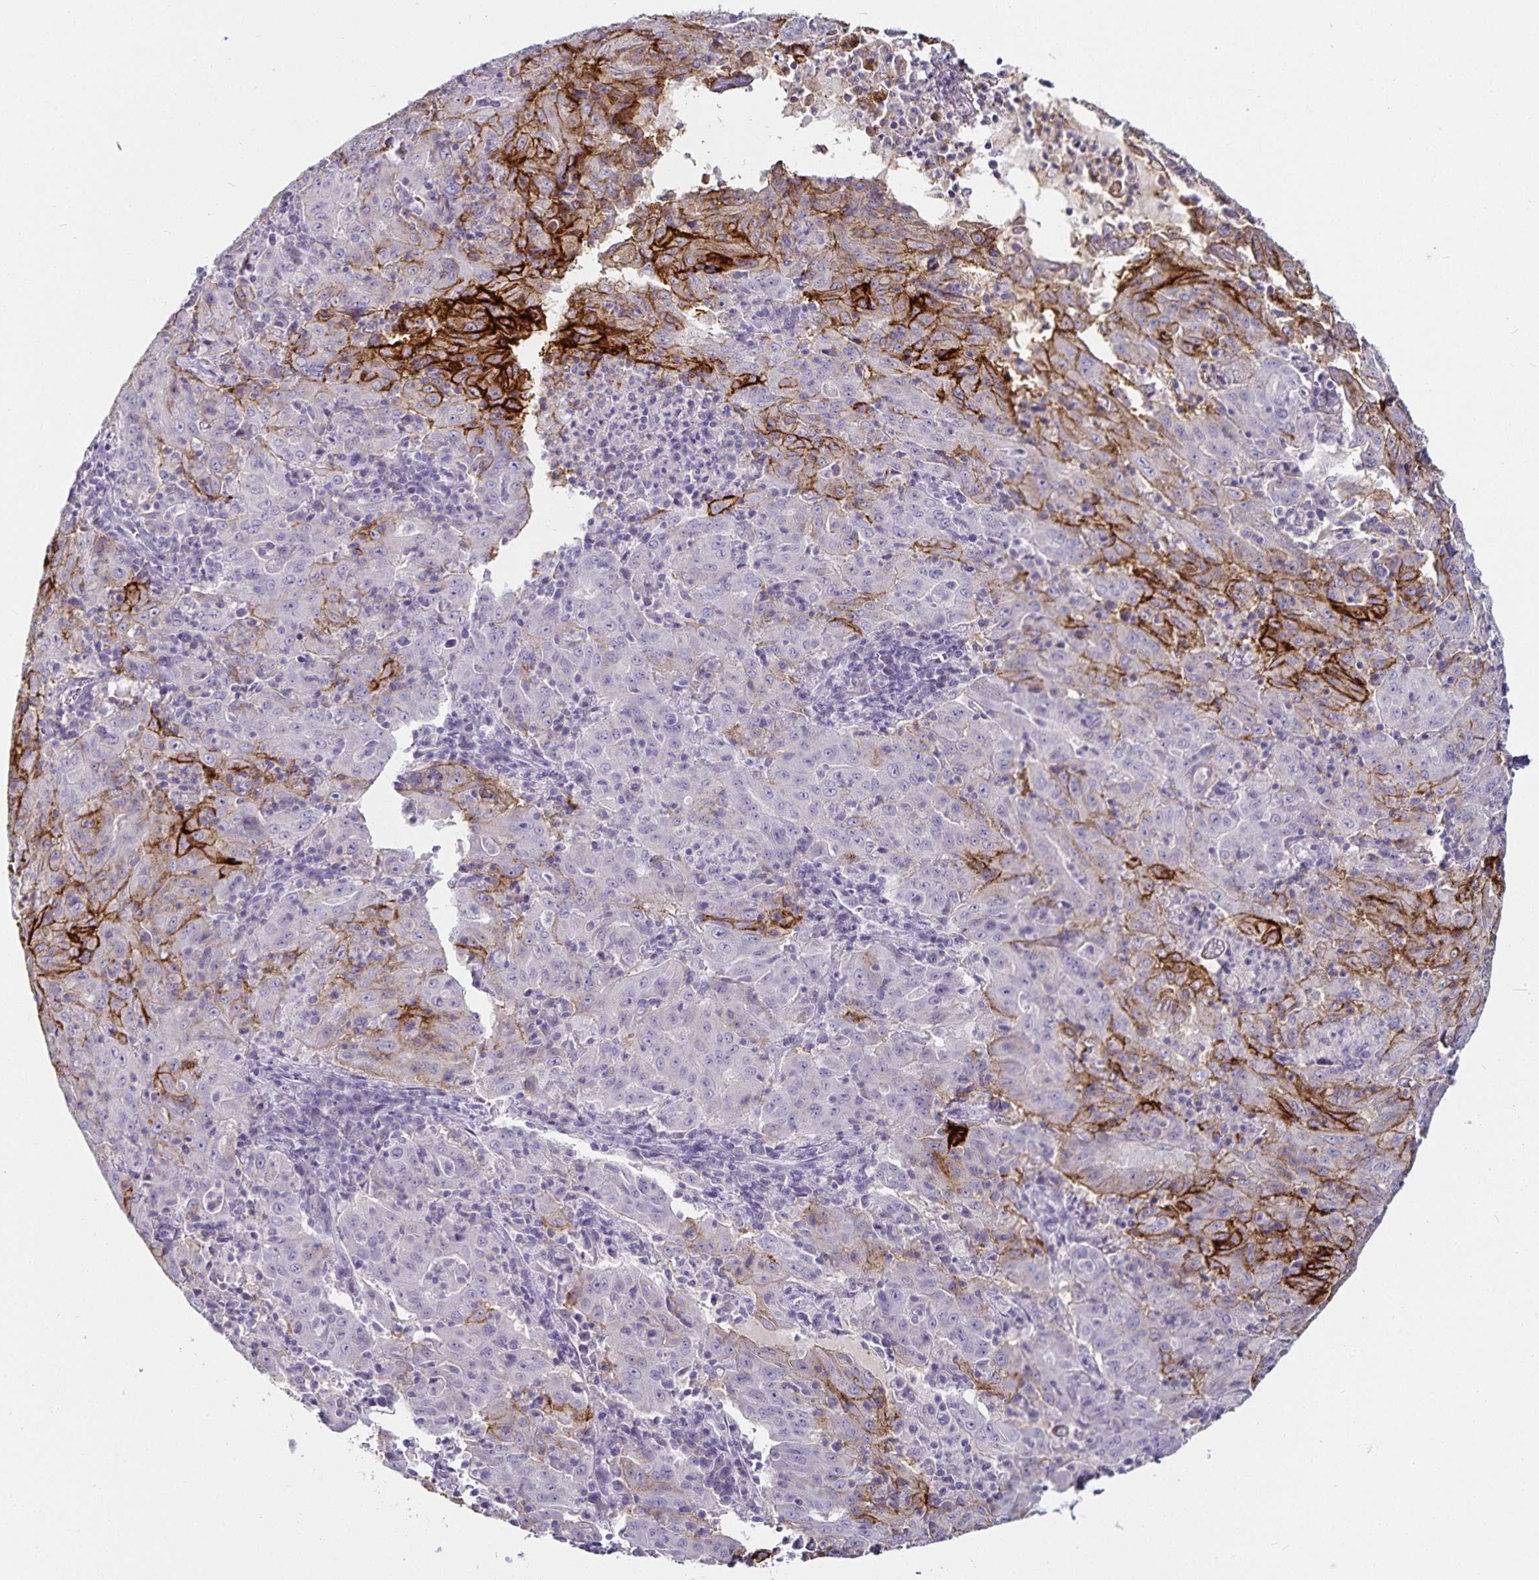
{"staining": {"intensity": "strong", "quantity": "25%-75%", "location": "cytoplasmic/membranous"}, "tissue": "pancreatic cancer", "cell_type": "Tumor cells", "image_type": "cancer", "snomed": [{"axis": "morphology", "description": "Adenocarcinoma, NOS"}, {"axis": "topography", "description": "Pancreas"}], "caption": "DAB immunohistochemical staining of human pancreatic adenocarcinoma shows strong cytoplasmic/membranous protein positivity in about 25%-75% of tumor cells.", "gene": "CA12", "patient": {"sex": "male", "age": 63}}